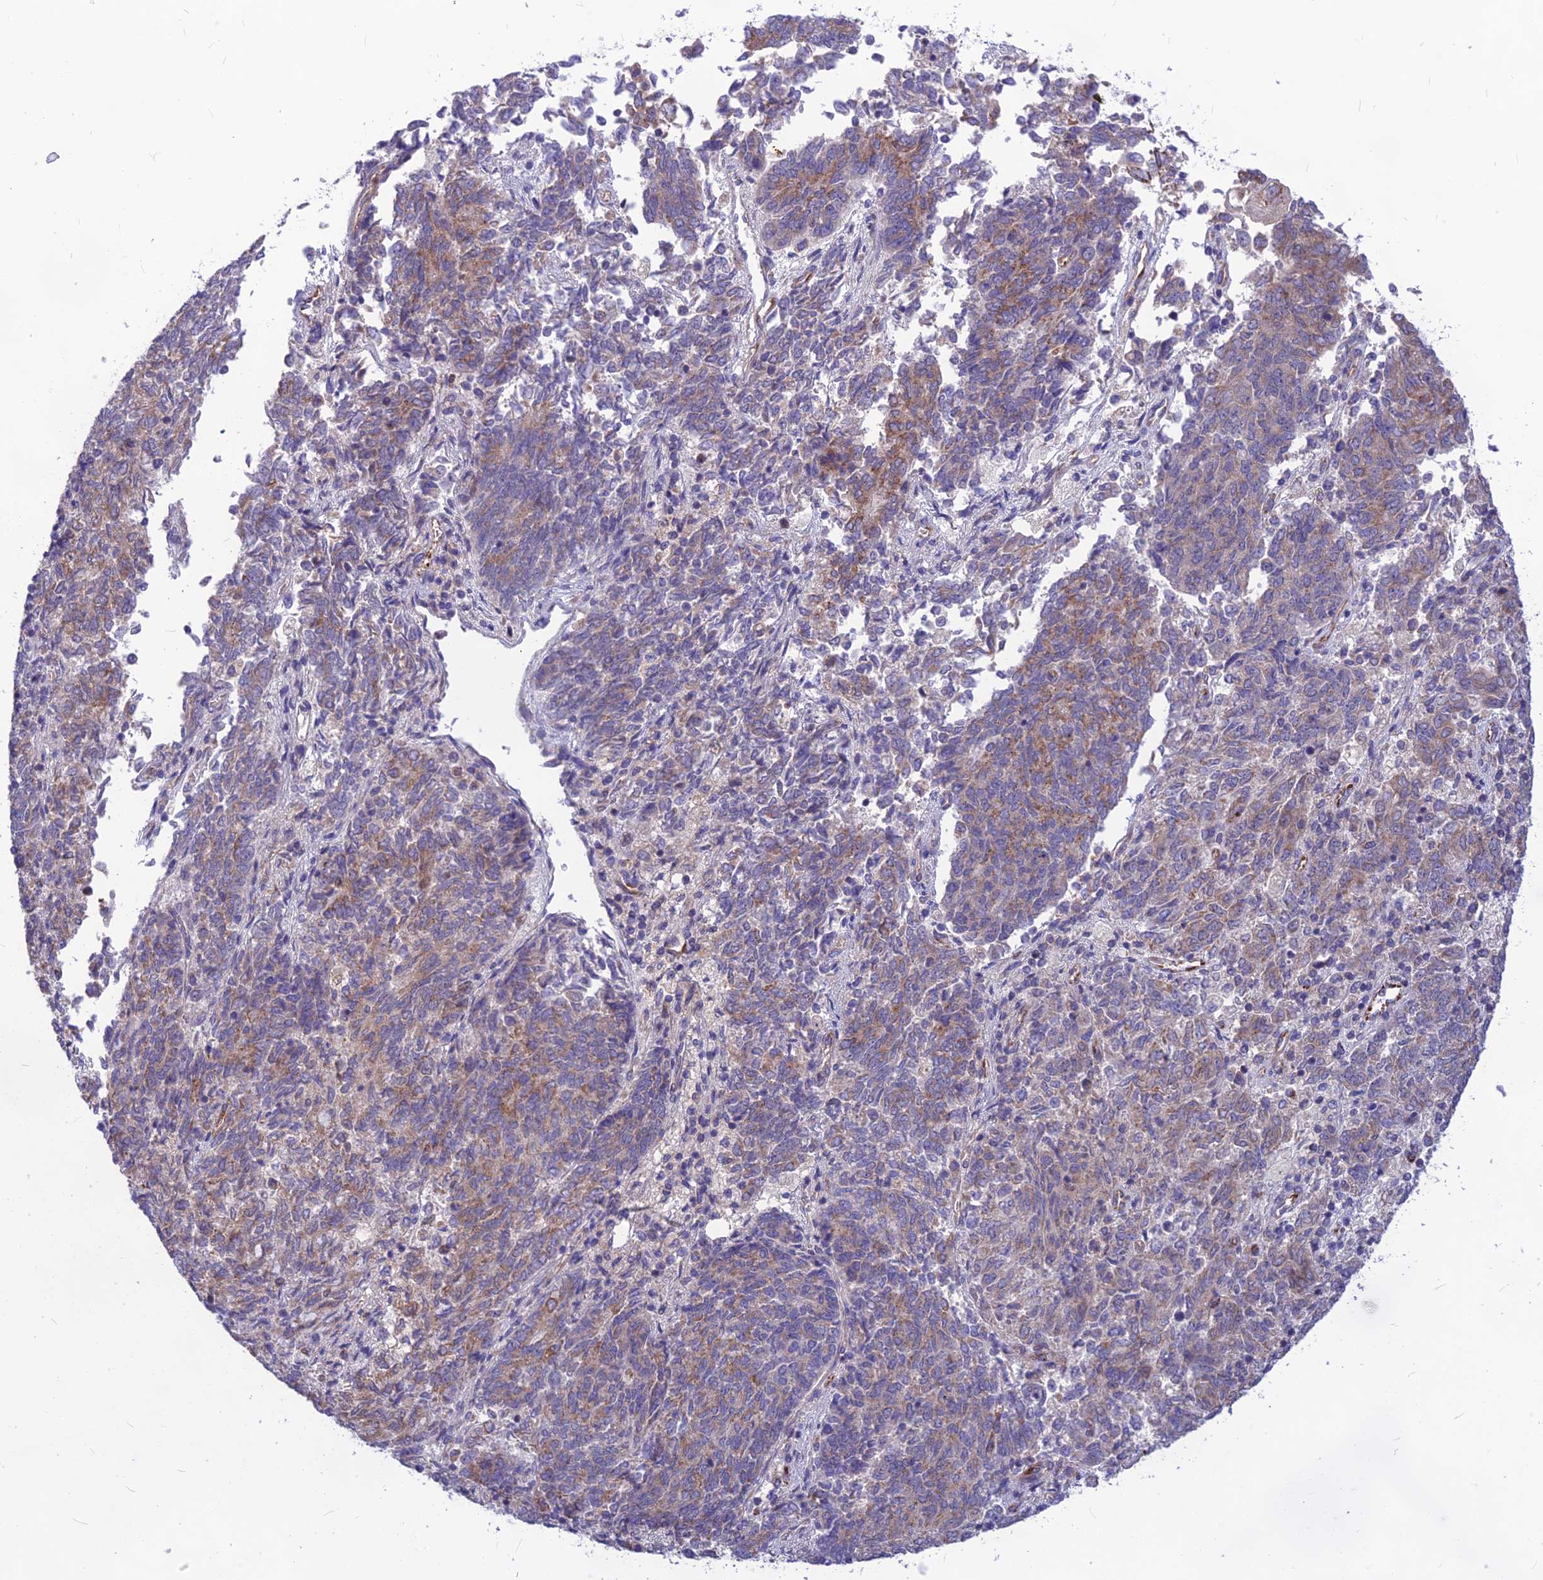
{"staining": {"intensity": "weak", "quantity": "<25%", "location": "cytoplasmic/membranous"}, "tissue": "endometrial cancer", "cell_type": "Tumor cells", "image_type": "cancer", "snomed": [{"axis": "morphology", "description": "Adenocarcinoma, NOS"}, {"axis": "topography", "description": "Endometrium"}], "caption": "This is an IHC micrograph of human endometrial cancer (adenocarcinoma). There is no positivity in tumor cells.", "gene": "PTCD2", "patient": {"sex": "female", "age": 80}}